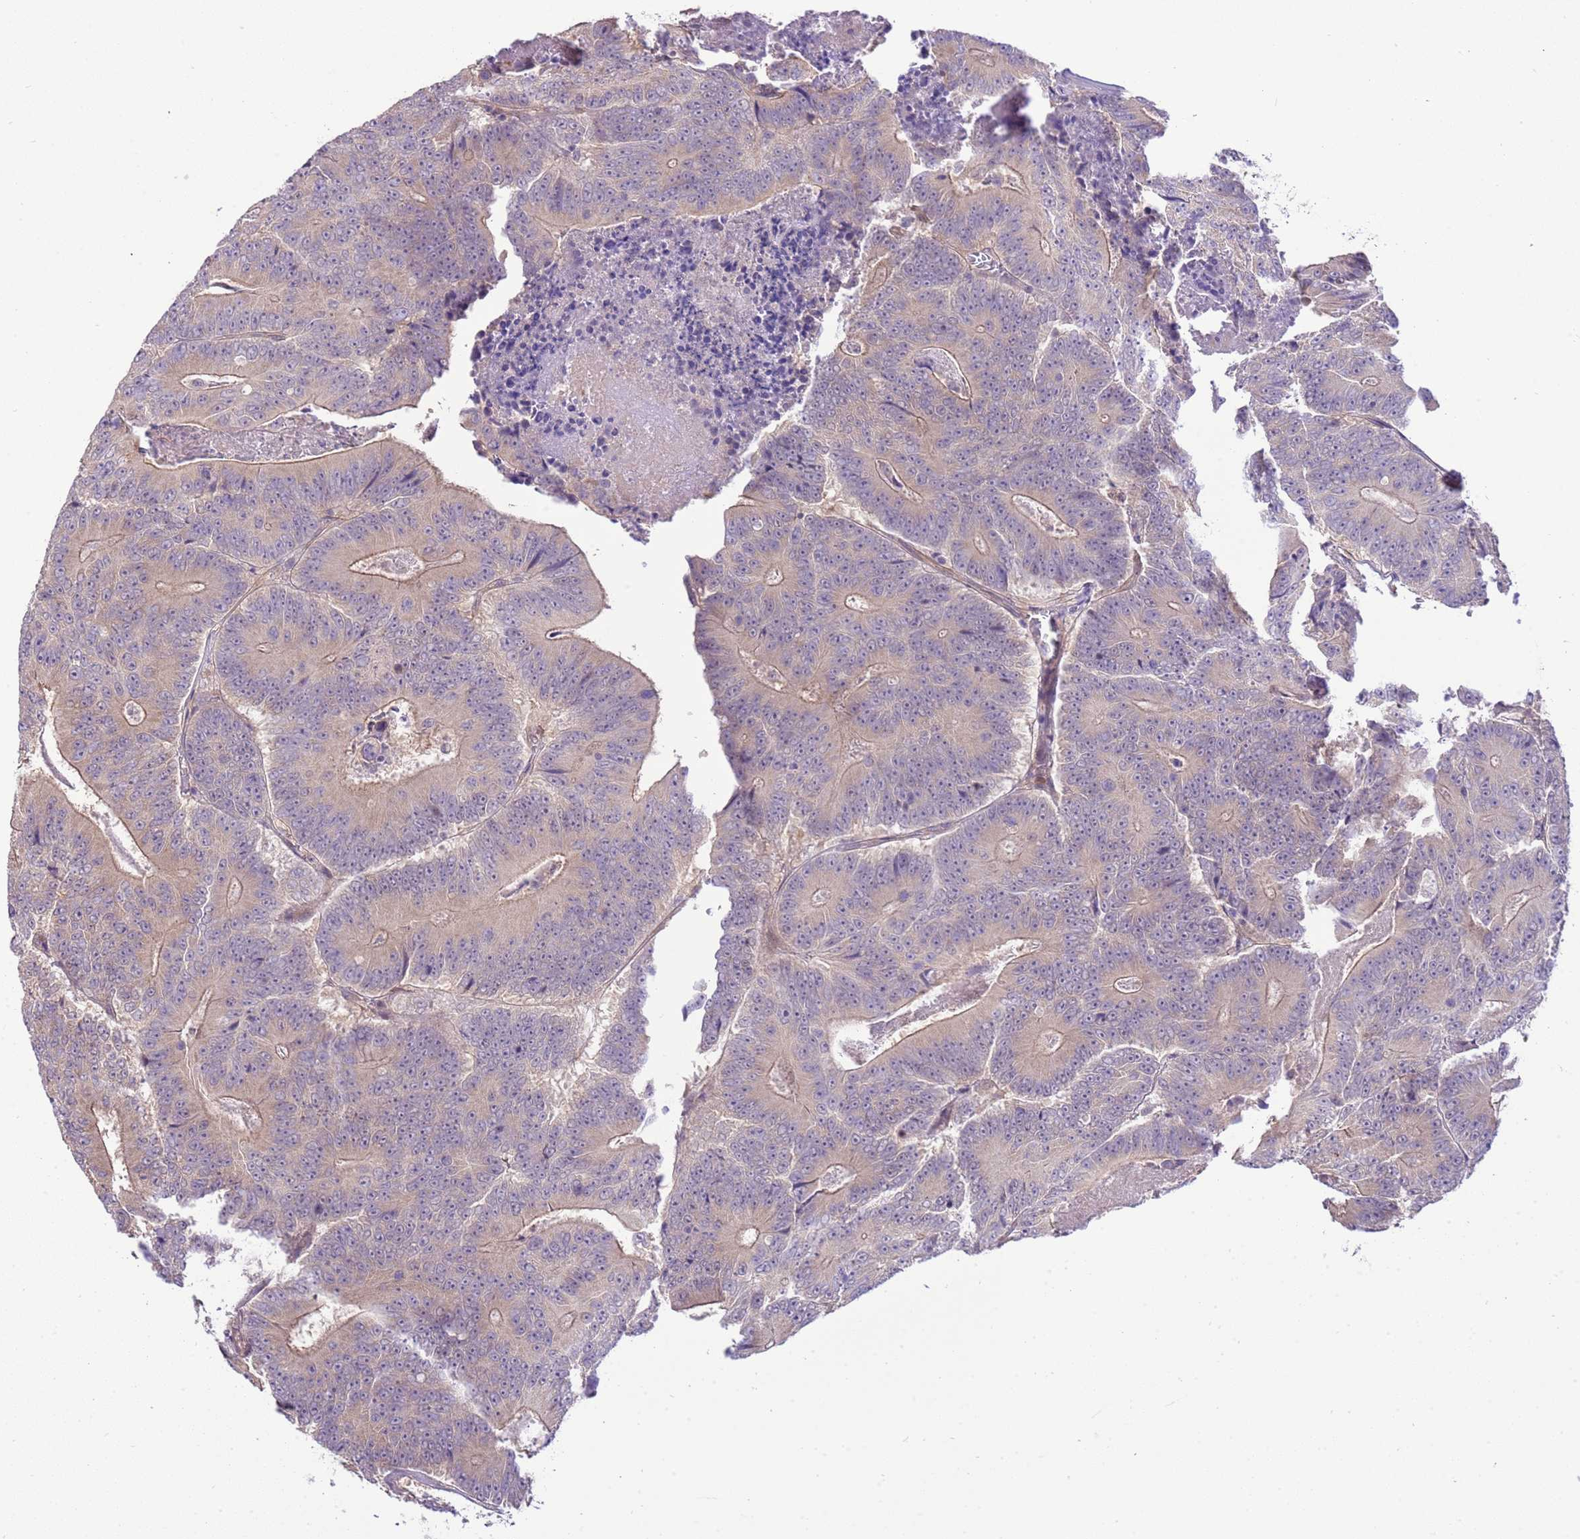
{"staining": {"intensity": "weak", "quantity": "25%-75%", "location": "cytoplasmic/membranous"}, "tissue": "colorectal cancer", "cell_type": "Tumor cells", "image_type": "cancer", "snomed": [{"axis": "morphology", "description": "Adenocarcinoma, NOS"}, {"axis": "topography", "description": "Colon"}], "caption": "High-power microscopy captured an immunohistochemistry (IHC) photomicrograph of adenocarcinoma (colorectal), revealing weak cytoplasmic/membranous expression in approximately 25%-75% of tumor cells.", "gene": "SCARA3", "patient": {"sex": "male", "age": 83}}